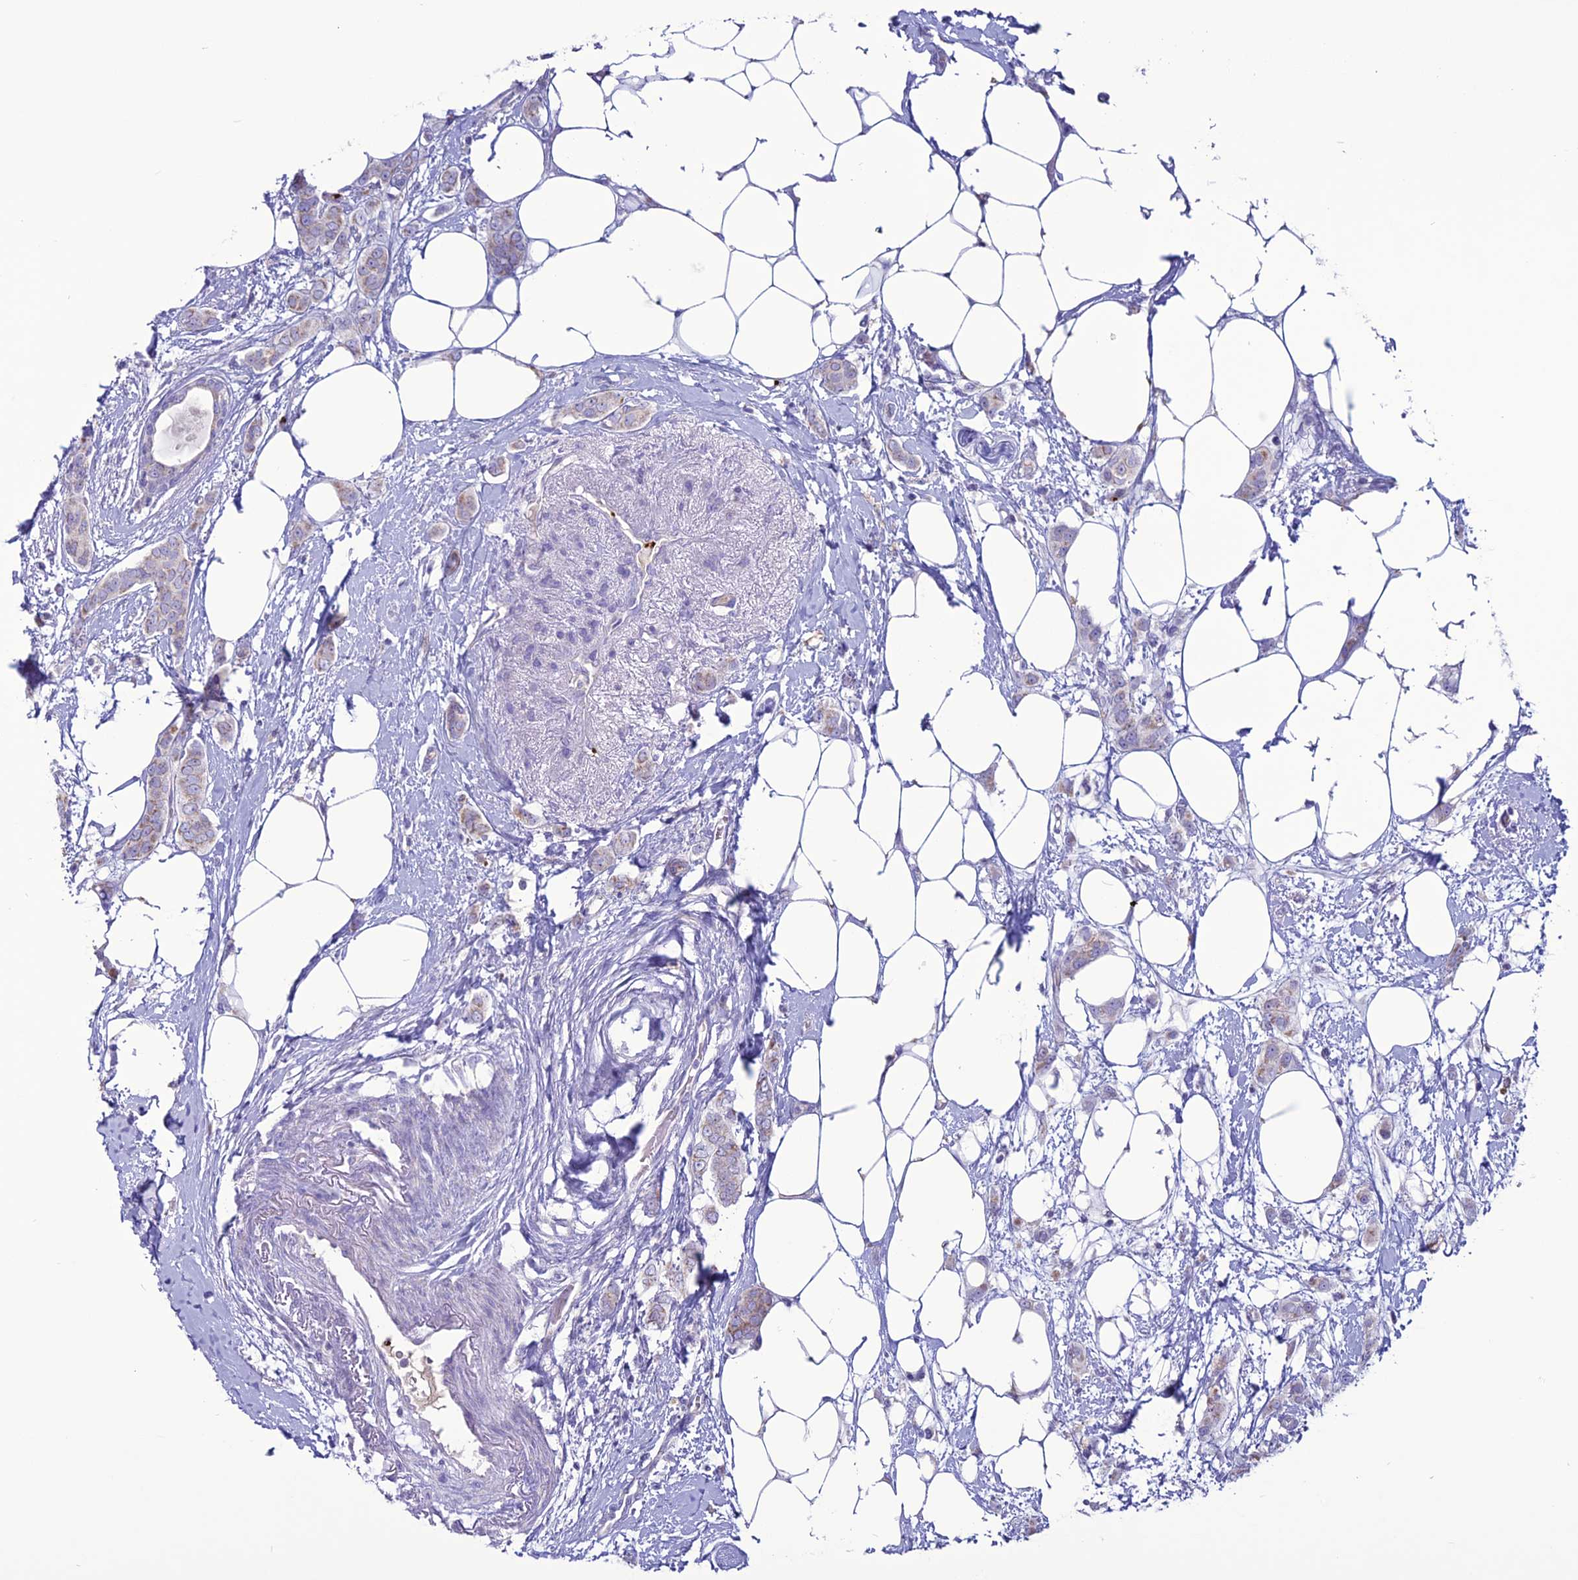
{"staining": {"intensity": "weak", "quantity": "25%-75%", "location": "cytoplasmic/membranous"}, "tissue": "breast cancer", "cell_type": "Tumor cells", "image_type": "cancer", "snomed": [{"axis": "morphology", "description": "Duct carcinoma"}, {"axis": "topography", "description": "Breast"}], "caption": "Breast intraductal carcinoma tissue demonstrates weak cytoplasmic/membranous expression in about 25%-75% of tumor cells (DAB = brown stain, brightfield microscopy at high magnification).", "gene": "C21orf140", "patient": {"sex": "female", "age": 72}}